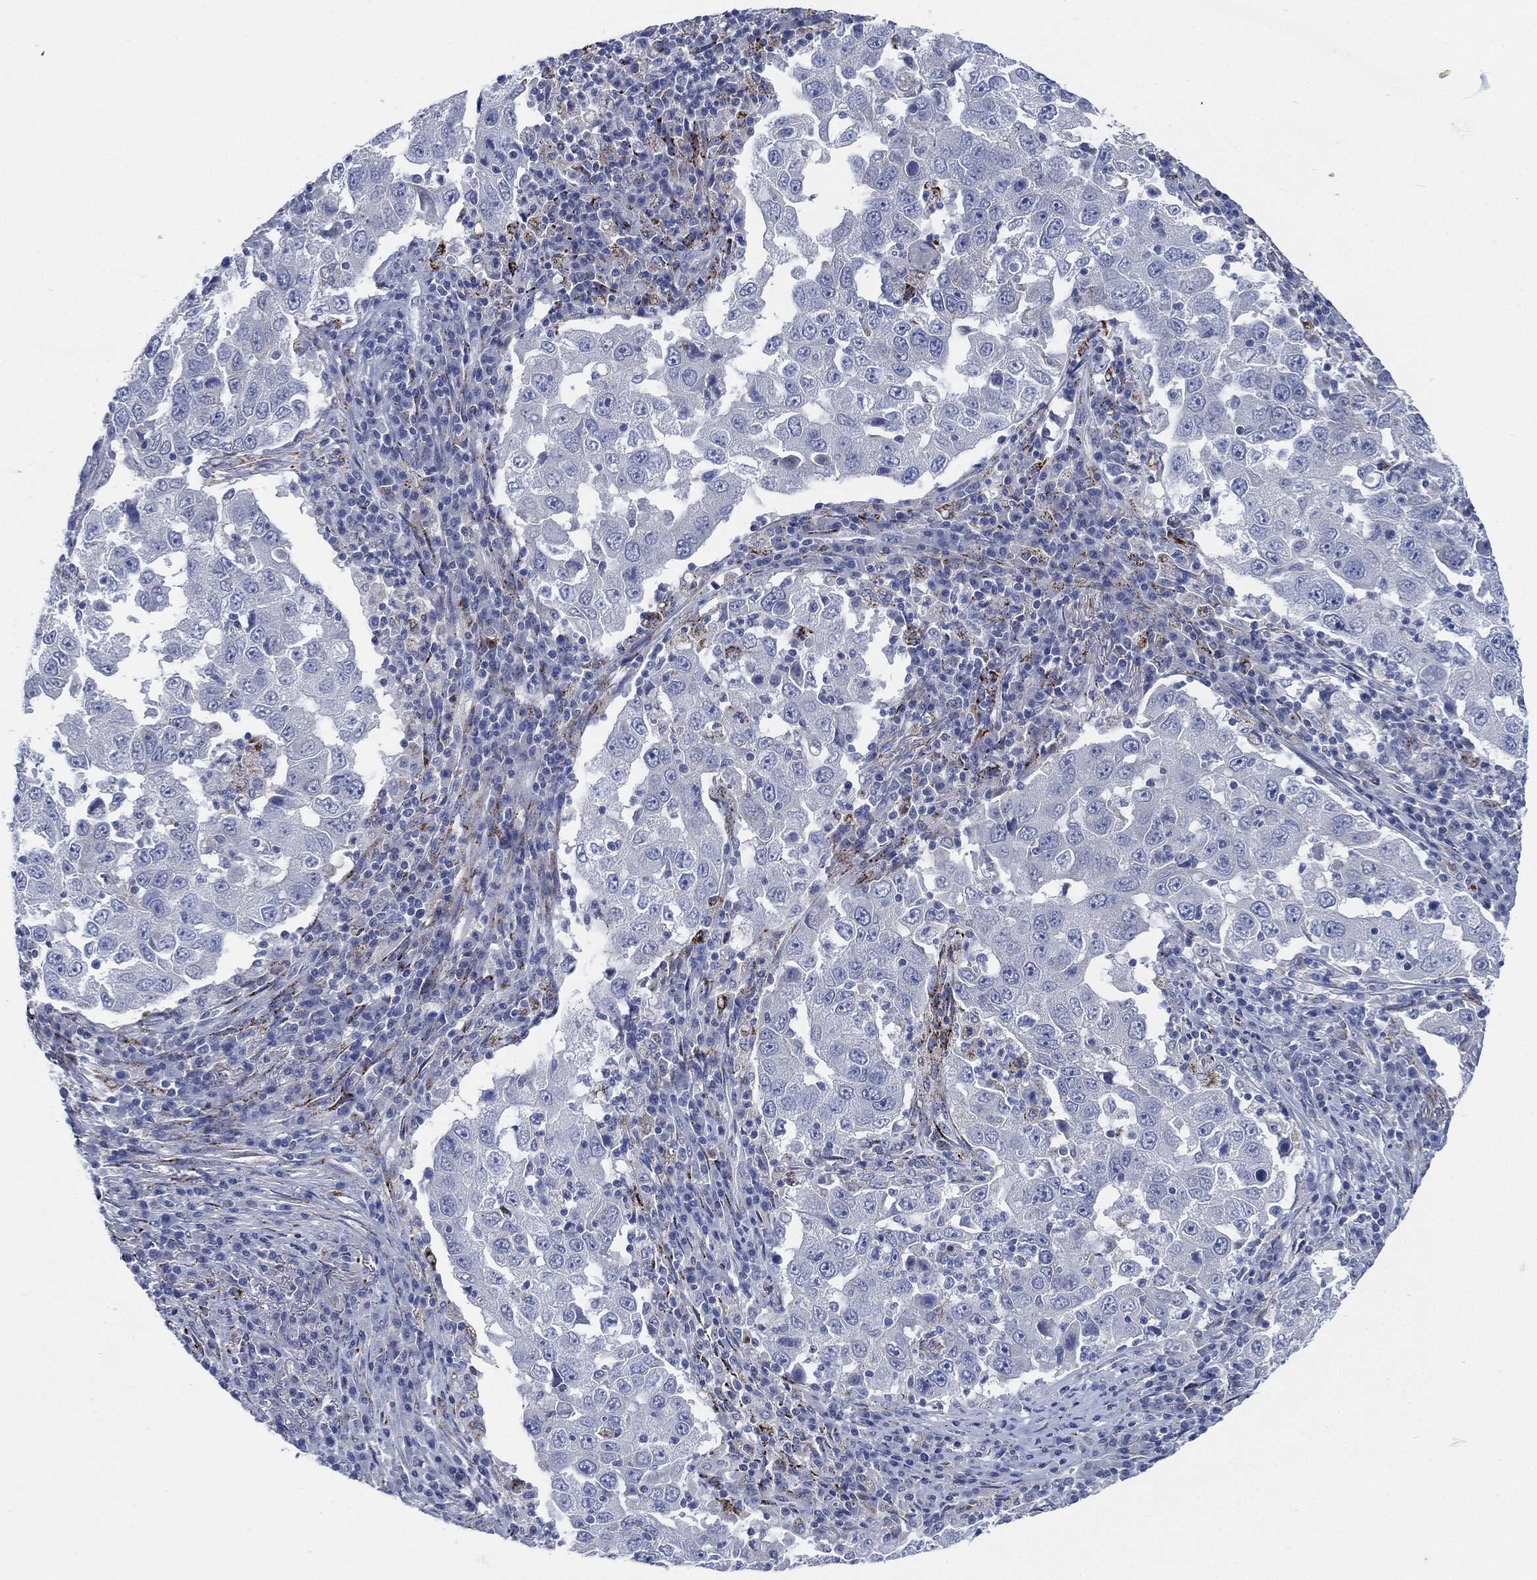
{"staining": {"intensity": "negative", "quantity": "none", "location": "none"}, "tissue": "lung cancer", "cell_type": "Tumor cells", "image_type": "cancer", "snomed": [{"axis": "morphology", "description": "Adenocarcinoma, NOS"}, {"axis": "topography", "description": "Lung"}], "caption": "IHC photomicrograph of neoplastic tissue: lung adenocarcinoma stained with DAB shows no significant protein positivity in tumor cells.", "gene": "C5orf46", "patient": {"sex": "male", "age": 73}}